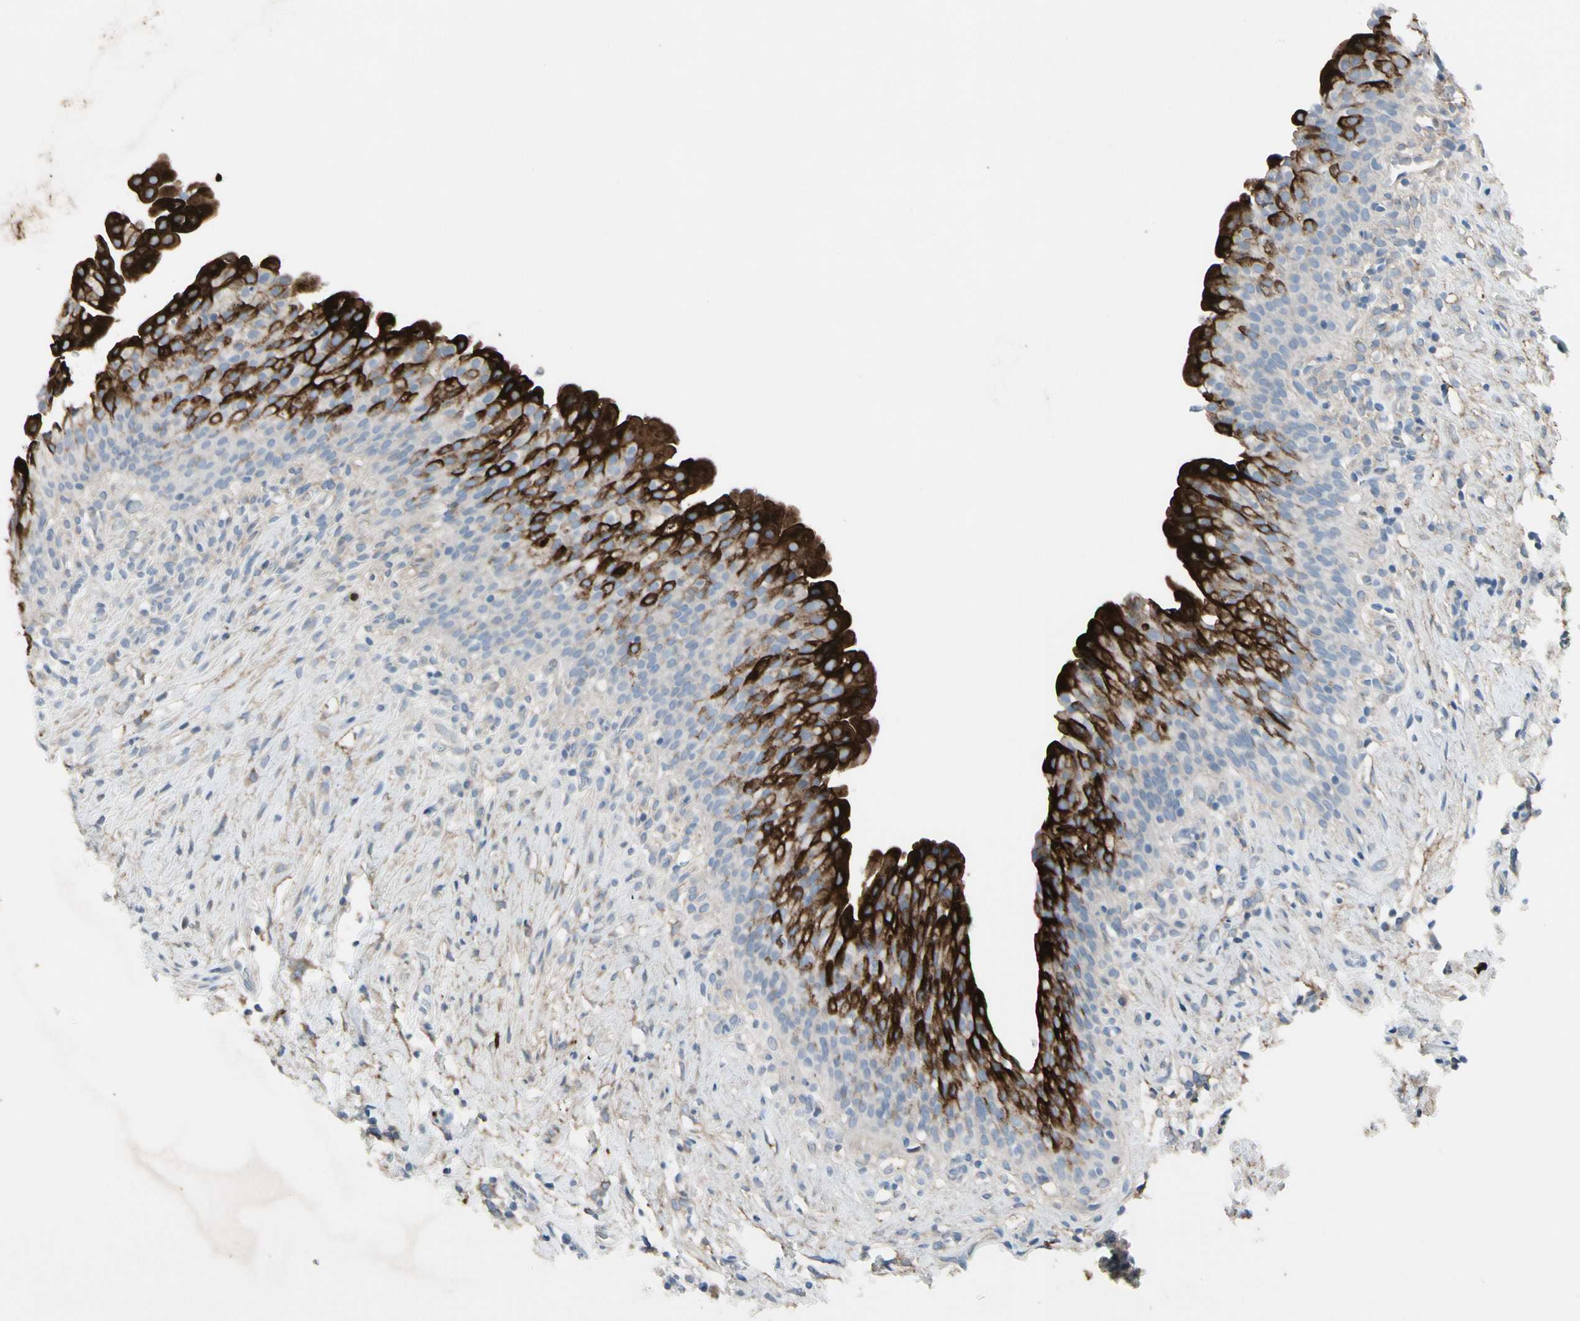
{"staining": {"intensity": "strong", "quantity": "25%-75%", "location": "cytoplasmic/membranous"}, "tissue": "urinary bladder", "cell_type": "Urothelial cells", "image_type": "normal", "snomed": [{"axis": "morphology", "description": "Normal tissue, NOS"}, {"axis": "topography", "description": "Urinary bladder"}], "caption": "IHC photomicrograph of unremarkable human urinary bladder stained for a protein (brown), which displays high levels of strong cytoplasmic/membranous staining in approximately 25%-75% of urothelial cells.", "gene": "PIGR", "patient": {"sex": "female", "age": 79}}